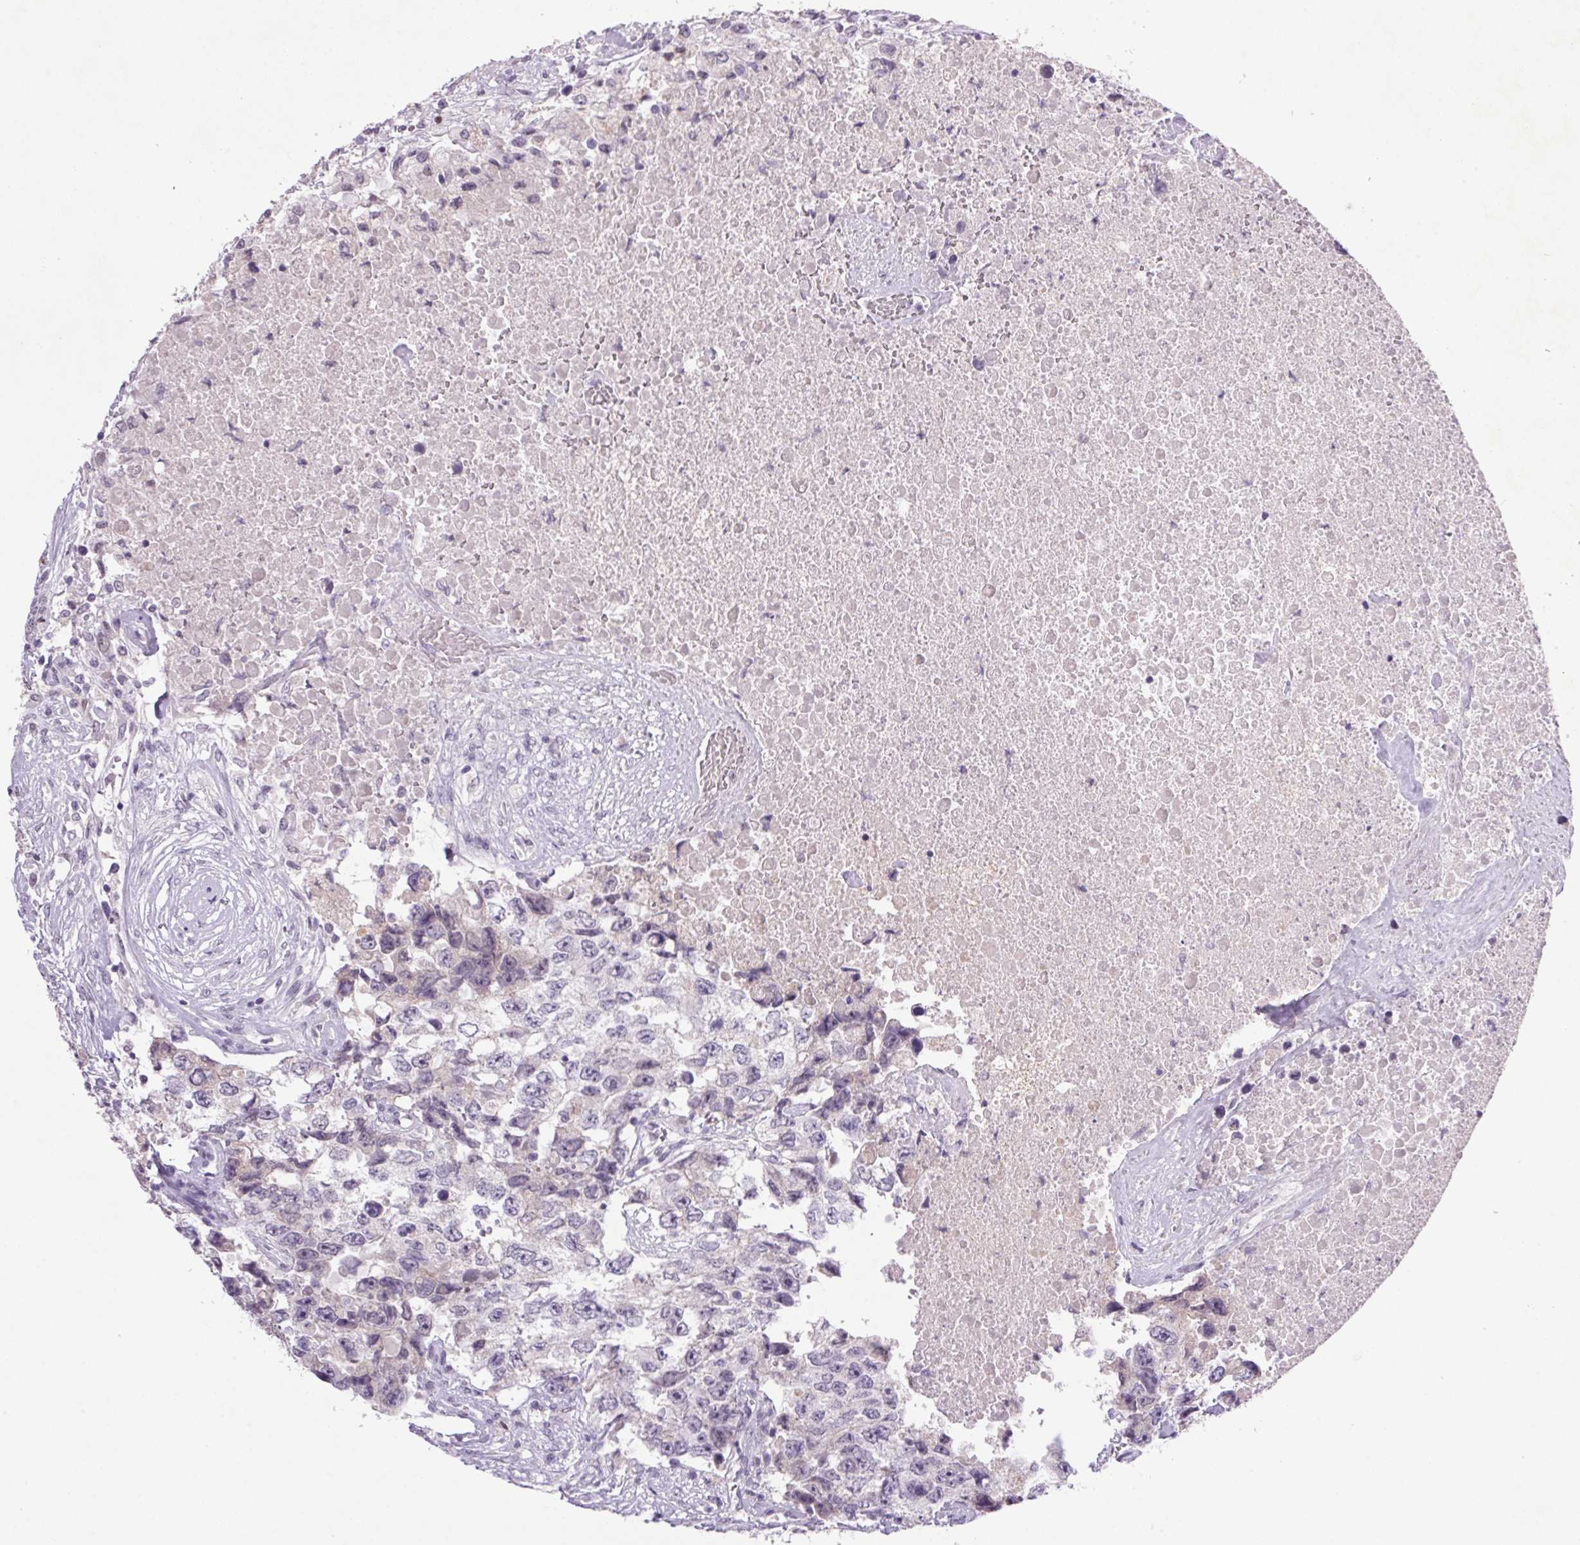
{"staining": {"intensity": "negative", "quantity": "none", "location": "none"}, "tissue": "testis cancer", "cell_type": "Tumor cells", "image_type": "cancer", "snomed": [{"axis": "morphology", "description": "Carcinoma, Embryonal, NOS"}, {"axis": "topography", "description": "Testis"}], "caption": "Immunohistochemistry micrograph of embryonal carcinoma (testis) stained for a protein (brown), which exhibits no expression in tumor cells.", "gene": "TRDN", "patient": {"sex": "male", "age": 24}}